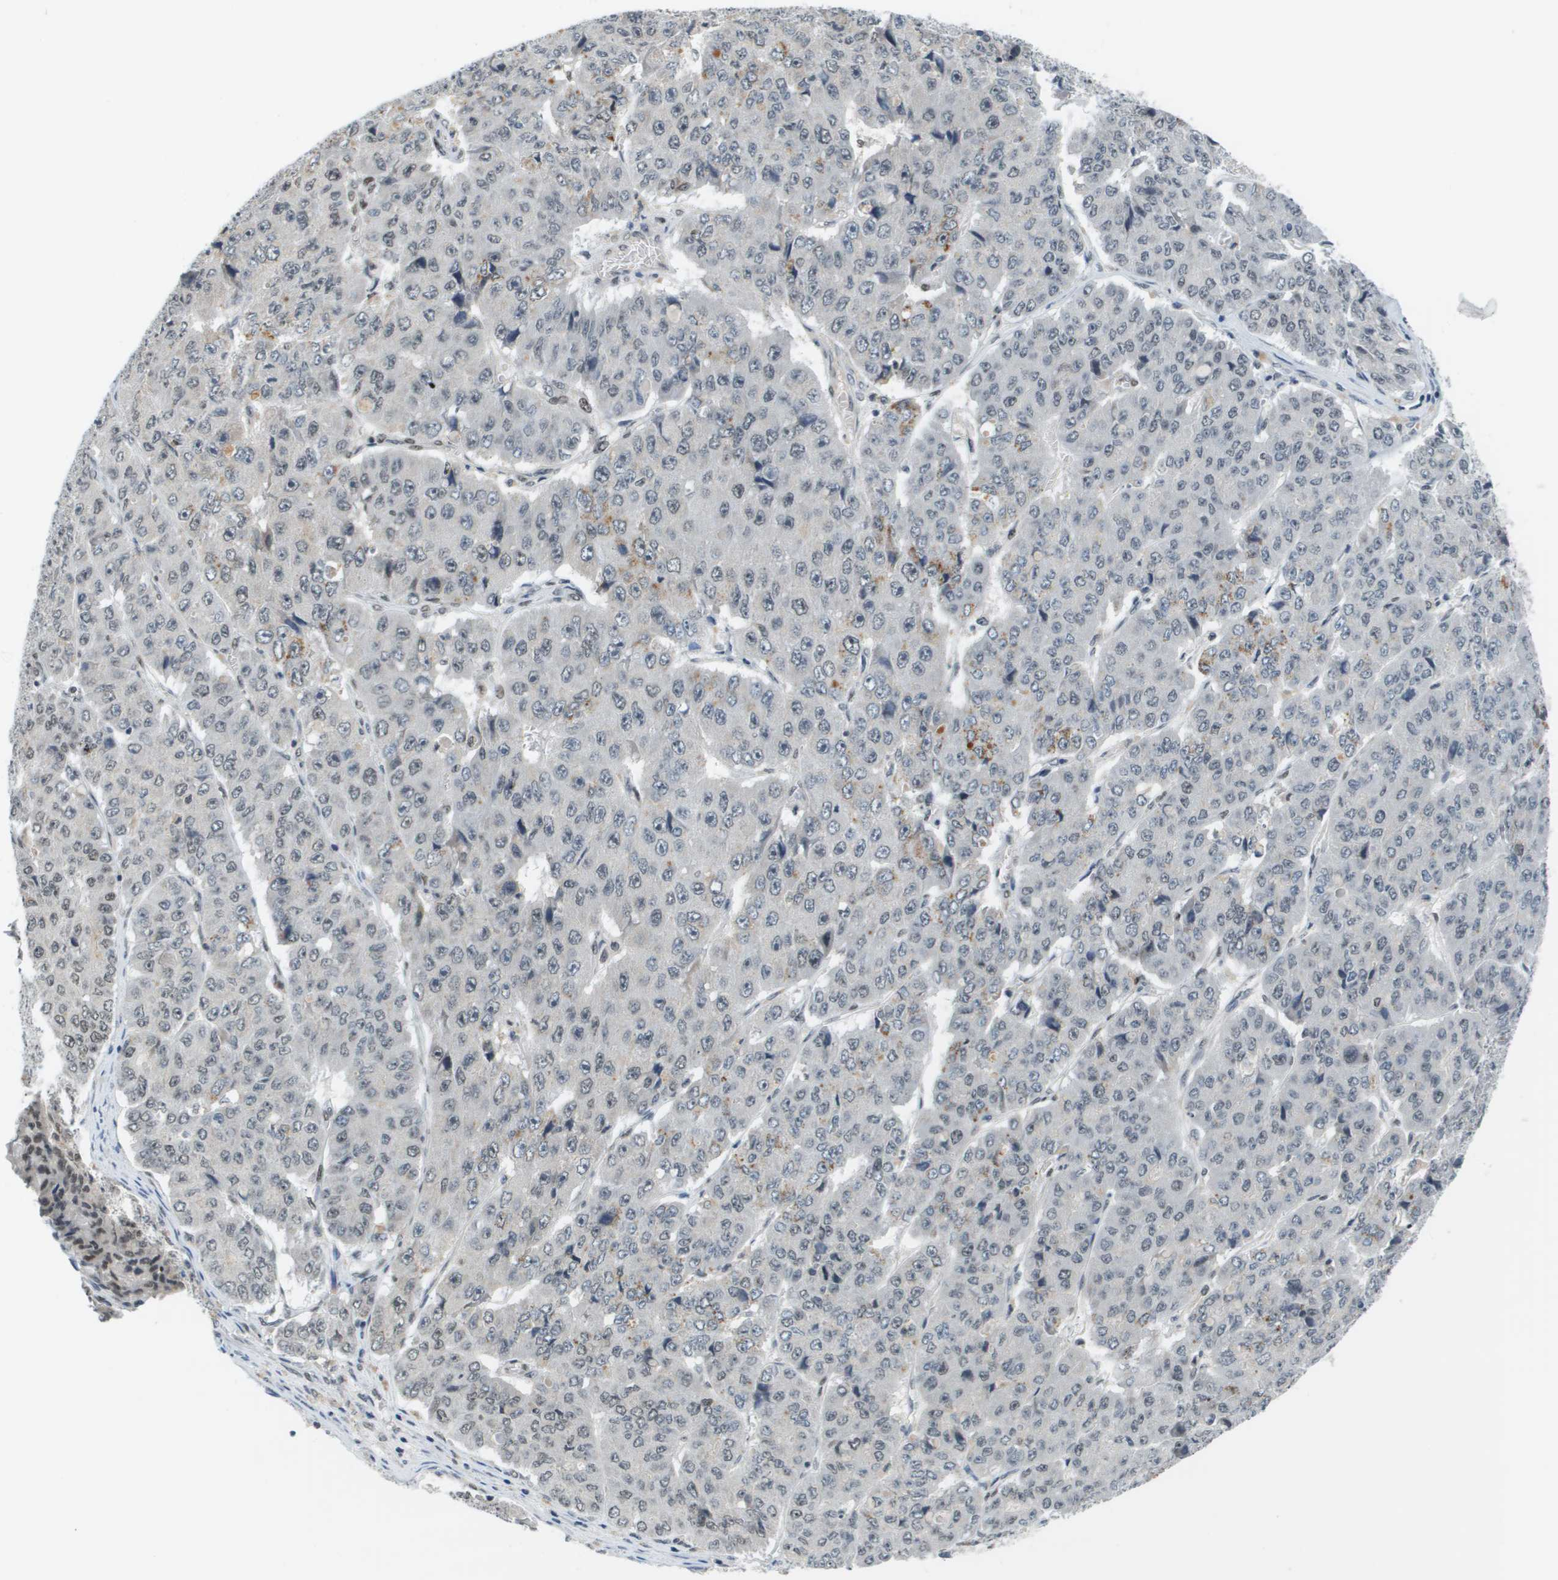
{"staining": {"intensity": "weak", "quantity": "<25%", "location": "nuclear"}, "tissue": "pancreatic cancer", "cell_type": "Tumor cells", "image_type": "cancer", "snomed": [{"axis": "morphology", "description": "Adenocarcinoma, NOS"}, {"axis": "topography", "description": "Pancreas"}], "caption": "The immunohistochemistry micrograph has no significant staining in tumor cells of pancreatic cancer tissue.", "gene": "CBX5", "patient": {"sex": "male", "age": 50}}